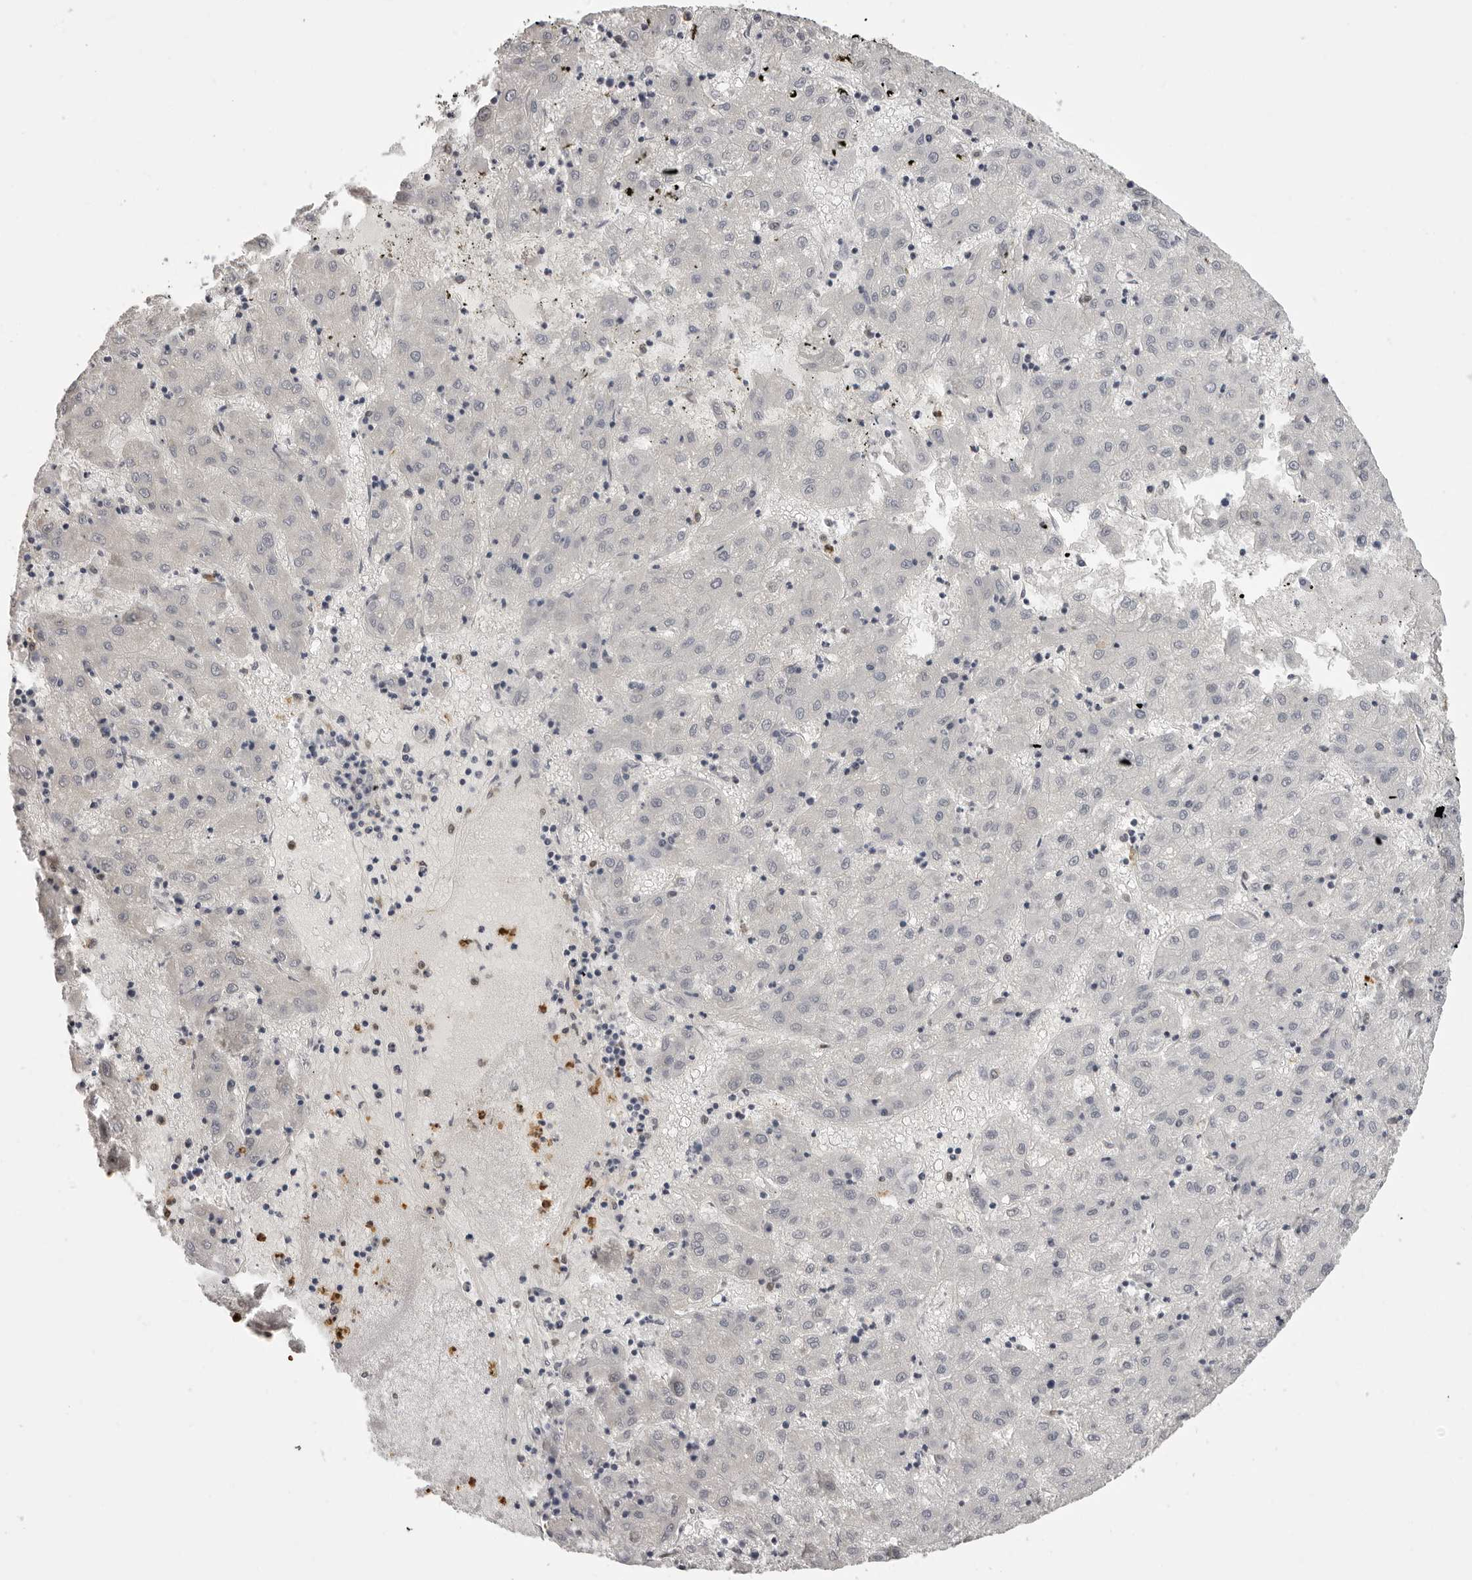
{"staining": {"intensity": "negative", "quantity": "none", "location": "none"}, "tissue": "liver cancer", "cell_type": "Tumor cells", "image_type": "cancer", "snomed": [{"axis": "morphology", "description": "Carcinoma, Hepatocellular, NOS"}, {"axis": "topography", "description": "Liver"}], "caption": "Immunohistochemistry (IHC) of liver cancer (hepatocellular carcinoma) demonstrates no staining in tumor cells. (DAB IHC, high magnification).", "gene": "IL31", "patient": {"sex": "male", "age": 72}}